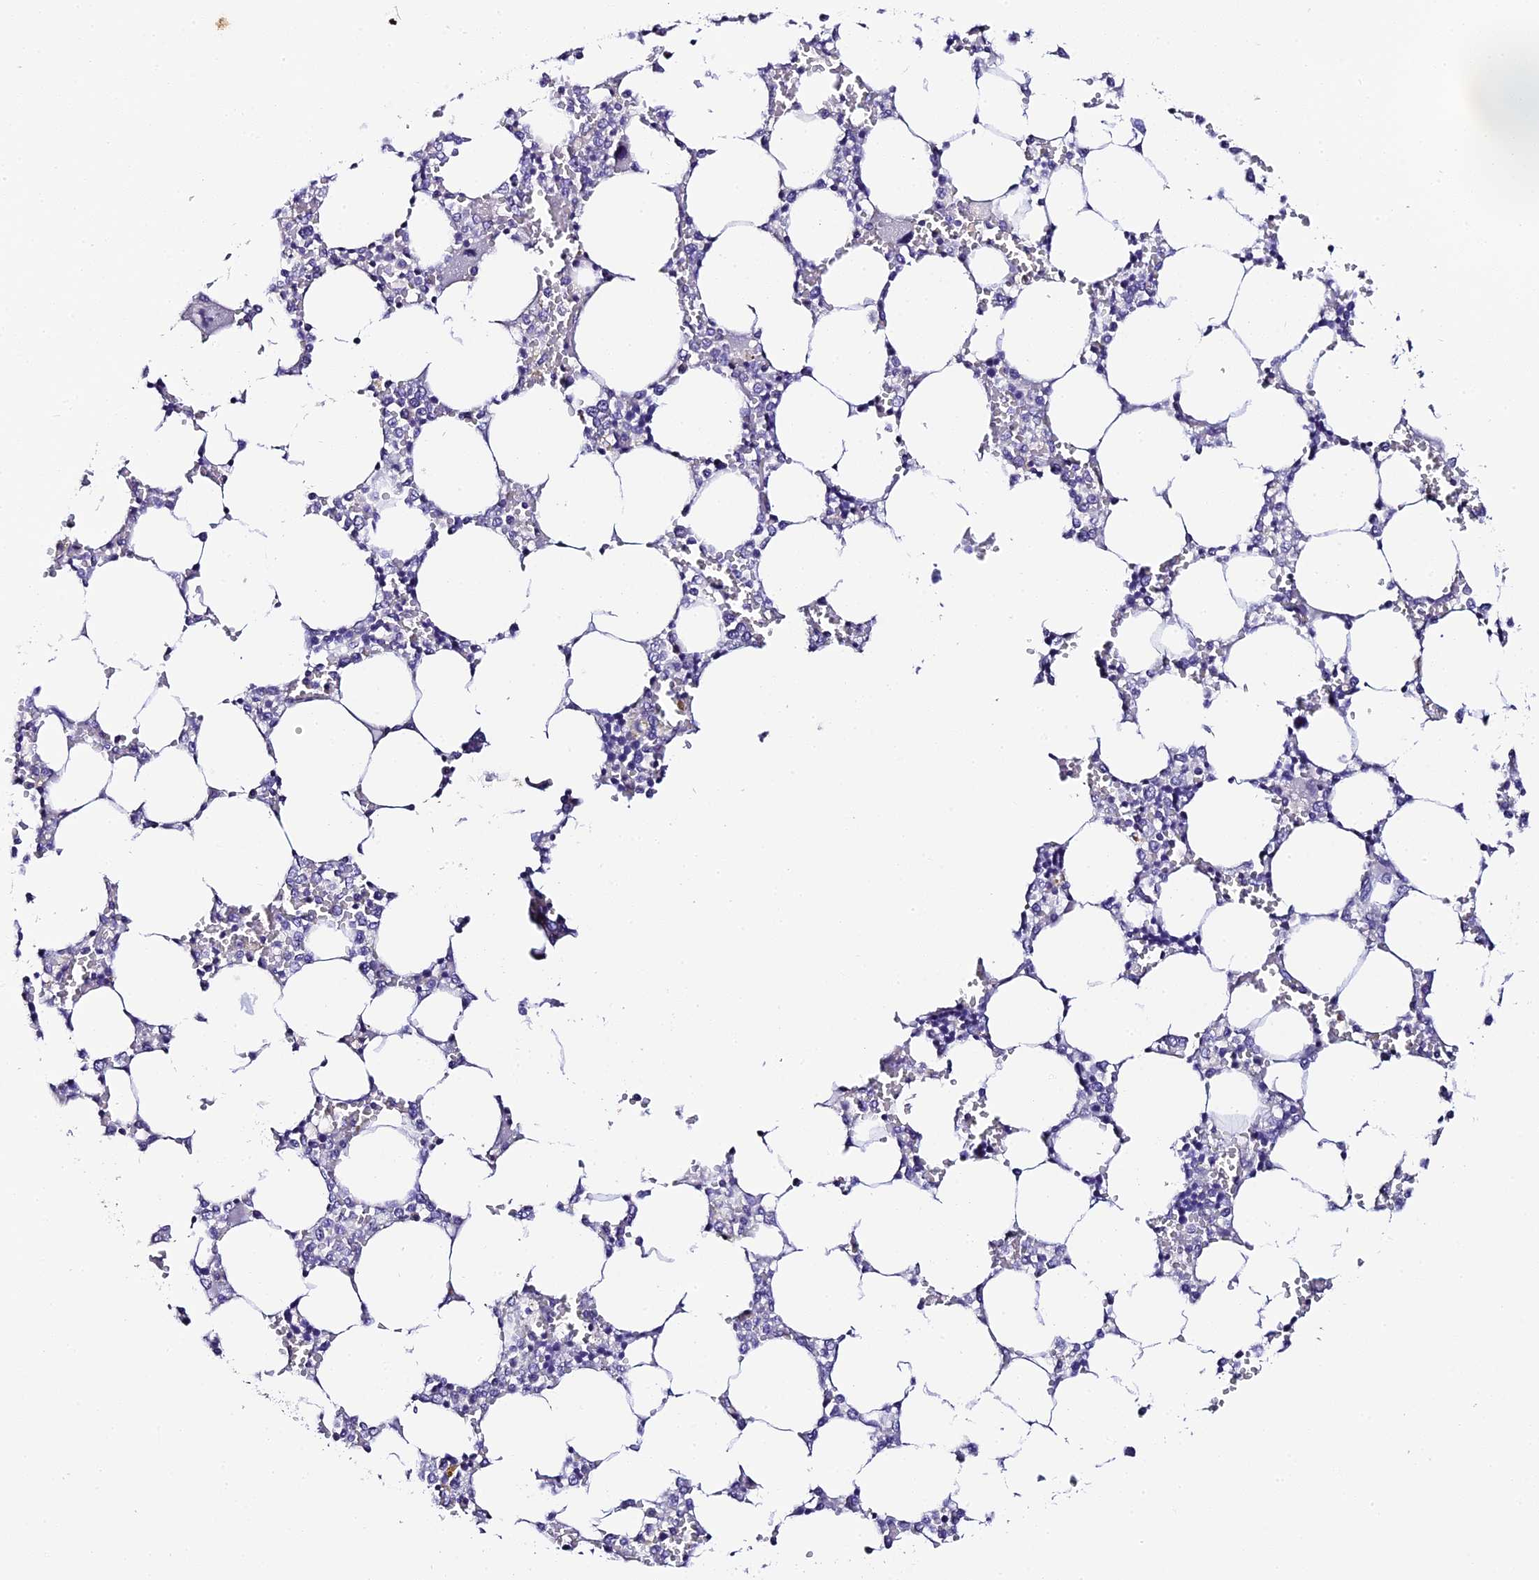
{"staining": {"intensity": "negative", "quantity": "none", "location": "none"}, "tissue": "bone marrow", "cell_type": "Hematopoietic cells", "image_type": "normal", "snomed": [{"axis": "morphology", "description": "Normal tissue, NOS"}, {"axis": "topography", "description": "Bone marrow"}], "caption": "Photomicrograph shows no significant protein positivity in hematopoietic cells of normal bone marrow. (IHC, brightfield microscopy, high magnification).", "gene": "C12orf29", "patient": {"sex": "male", "age": 64}}